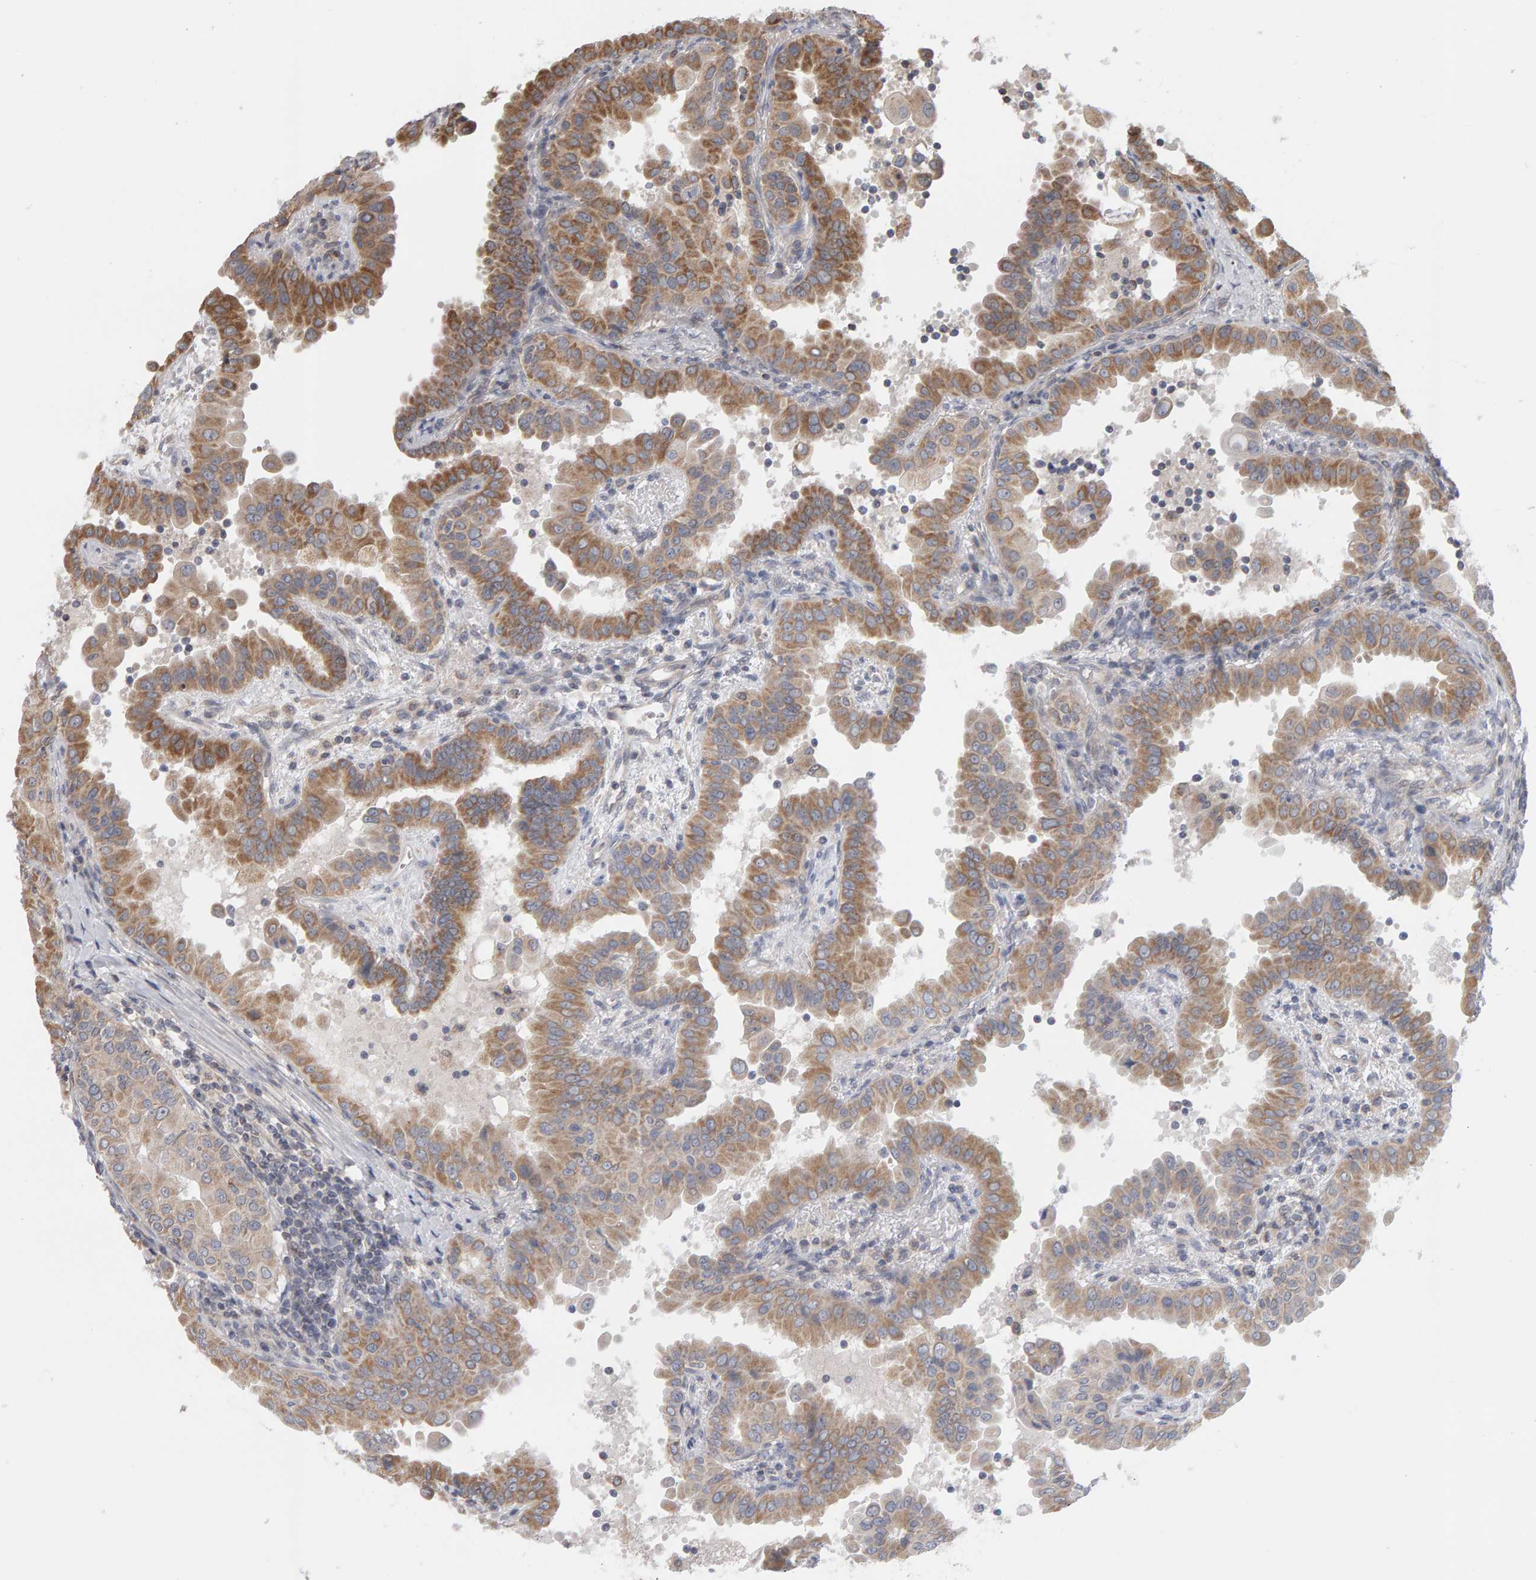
{"staining": {"intensity": "moderate", "quantity": ">75%", "location": "cytoplasmic/membranous"}, "tissue": "thyroid cancer", "cell_type": "Tumor cells", "image_type": "cancer", "snomed": [{"axis": "morphology", "description": "Papillary adenocarcinoma, NOS"}, {"axis": "topography", "description": "Thyroid gland"}], "caption": "Protein staining by immunohistochemistry (IHC) reveals moderate cytoplasmic/membranous positivity in about >75% of tumor cells in thyroid cancer (papillary adenocarcinoma).", "gene": "MSRA", "patient": {"sex": "male", "age": 33}}